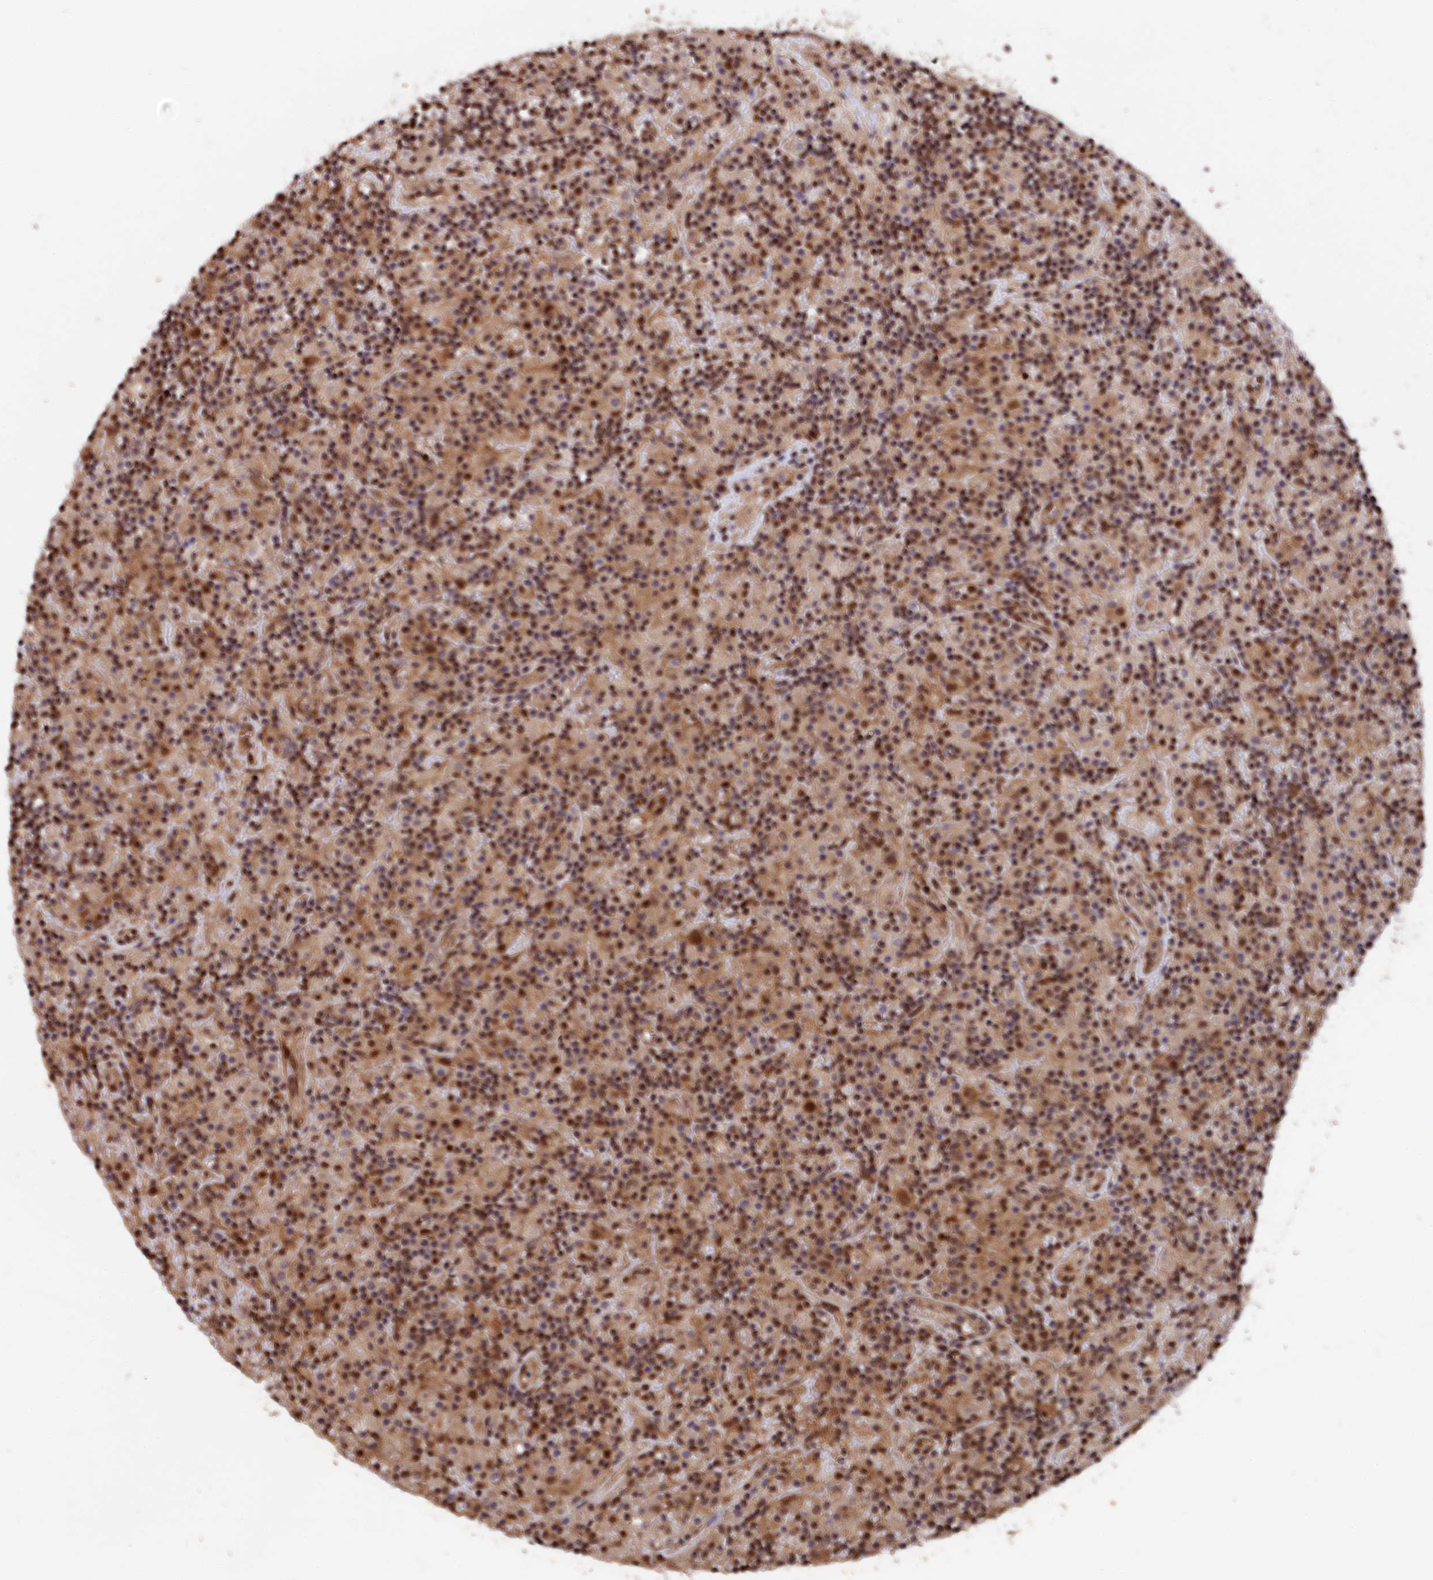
{"staining": {"intensity": "moderate", "quantity": ">75%", "location": "nuclear"}, "tissue": "lymphoma", "cell_type": "Tumor cells", "image_type": "cancer", "snomed": [{"axis": "morphology", "description": "Hodgkin's disease, NOS"}, {"axis": "topography", "description": "Lymph node"}], "caption": "A high-resolution micrograph shows IHC staining of lymphoma, which exhibits moderate nuclear positivity in about >75% of tumor cells.", "gene": "ADRM1", "patient": {"sex": "male", "age": 70}}